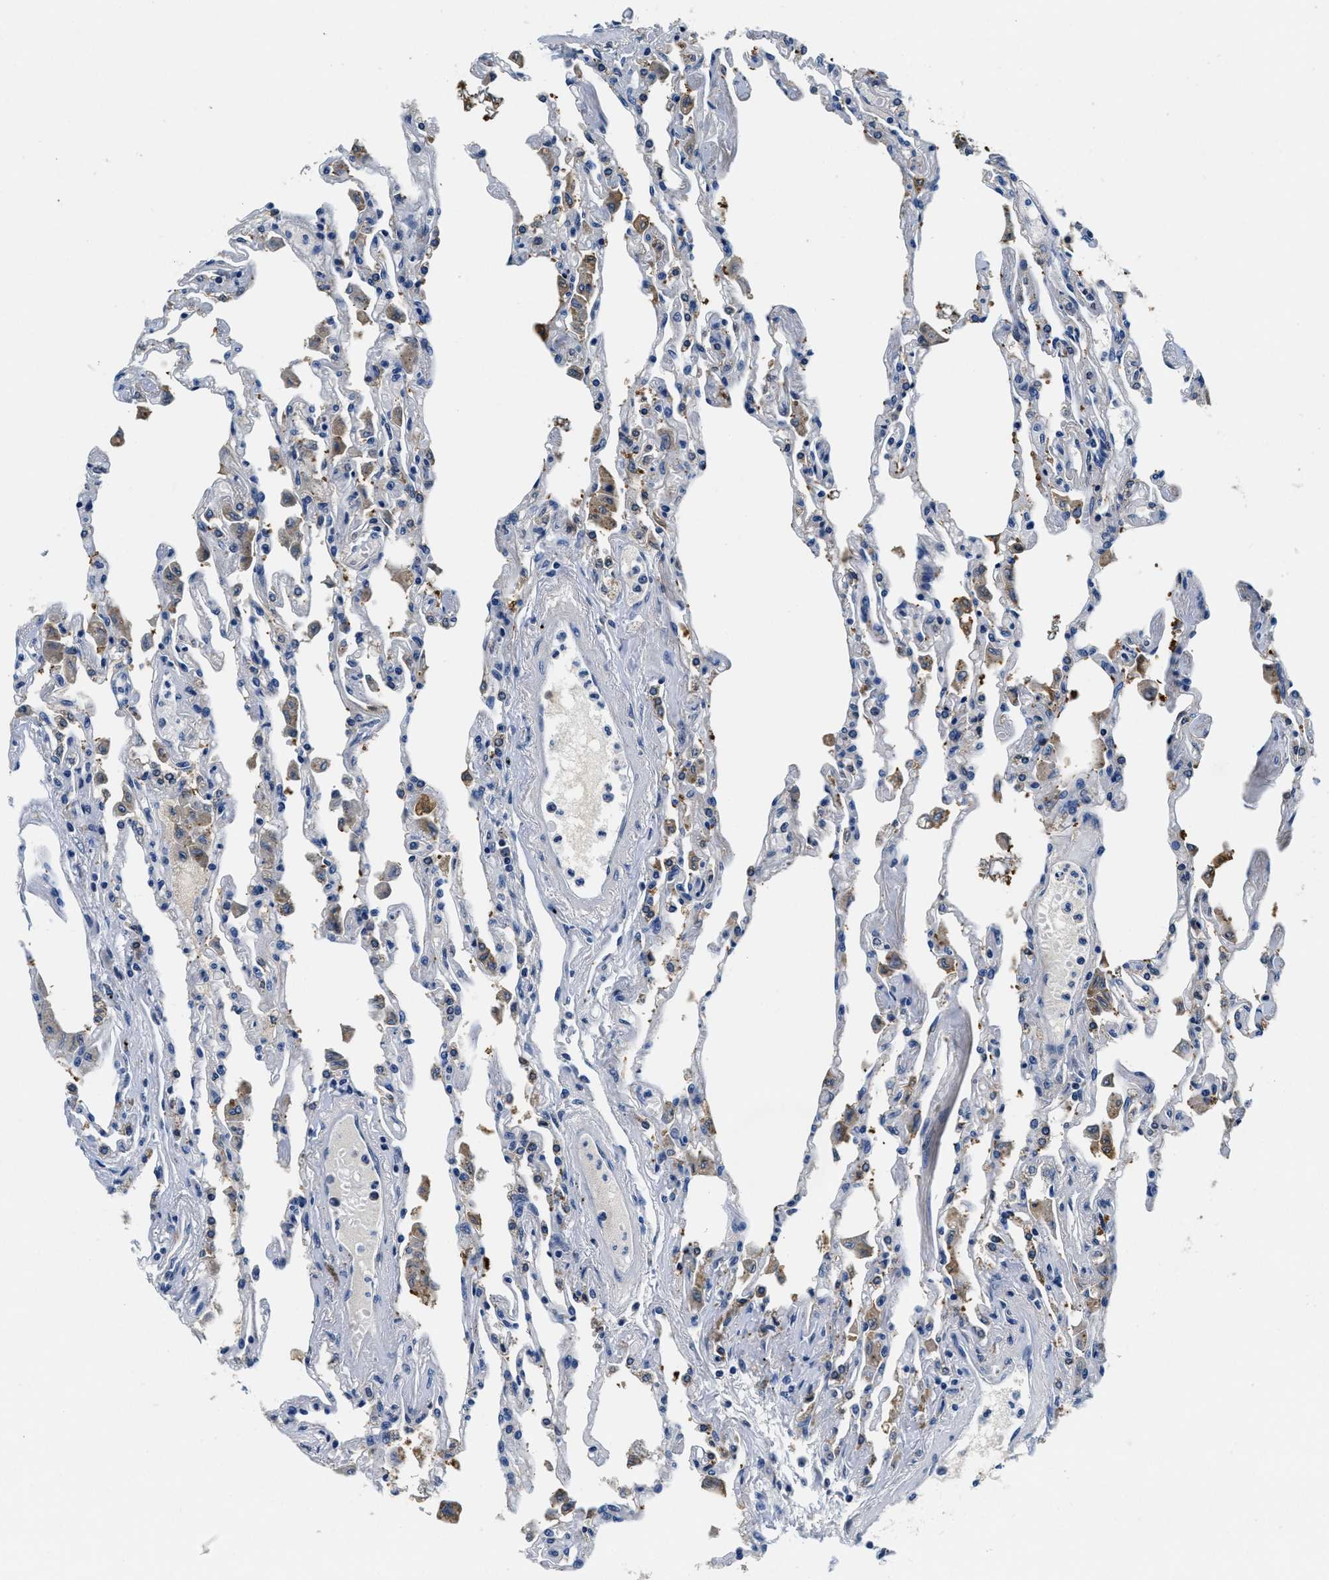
{"staining": {"intensity": "negative", "quantity": "none", "location": "none"}, "tissue": "lung", "cell_type": "Alveolar cells", "image_type": "normal", "snomed": [{"axis": "morphology", "description": "Normal tissue, NOS"}, {"axis": "topography", "description": "Bronchus"}, {"axis": "topography", "description": "Lung"}], "caption": "Lung stained for a protein using immunohistochemistry reveals no expression alveolar cells.", "gene": "HS3ST2", "patient": {"sex": "female", "age": 49}}